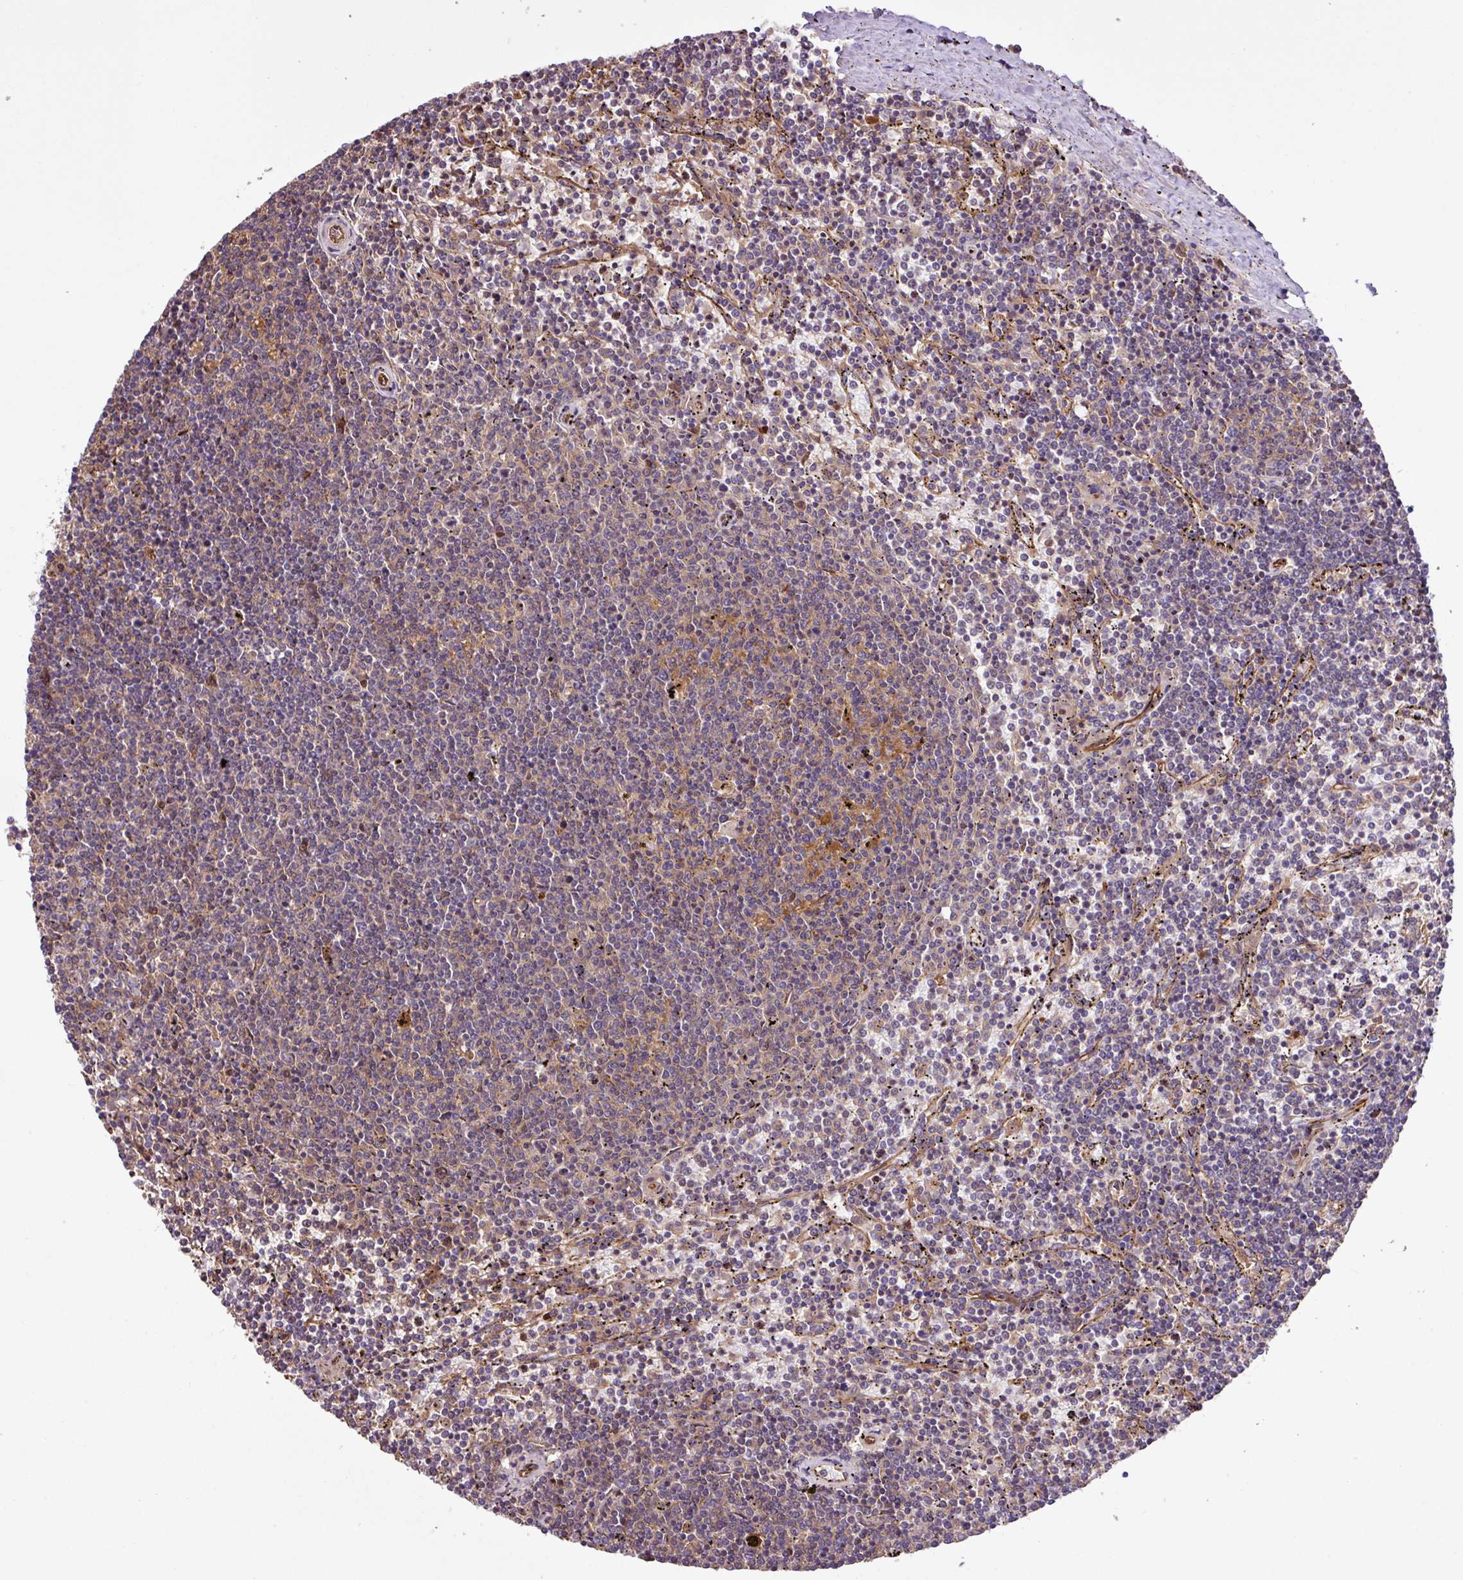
{"staining": {"intensity": "negative", "quantity": "none", "location": "none"}, "tissue": "lymphoma", "cell_type": "Tumor cells", "image_type": "cancer", "snomed": [{"axis": "morphology", "description": "Malignant lymphoma, non-Hodgkin's type, Low grade"}, {"axis": "topography", "description": "Spleen"}], "caption": "The immunohistochemistry image has no significant expression in tumor cells of malignant lymphoma, non-Hodgkin's type (low-grade) tissue.", "gene": "ZNF266", "patient": {"sex": "female", "age": 50}}